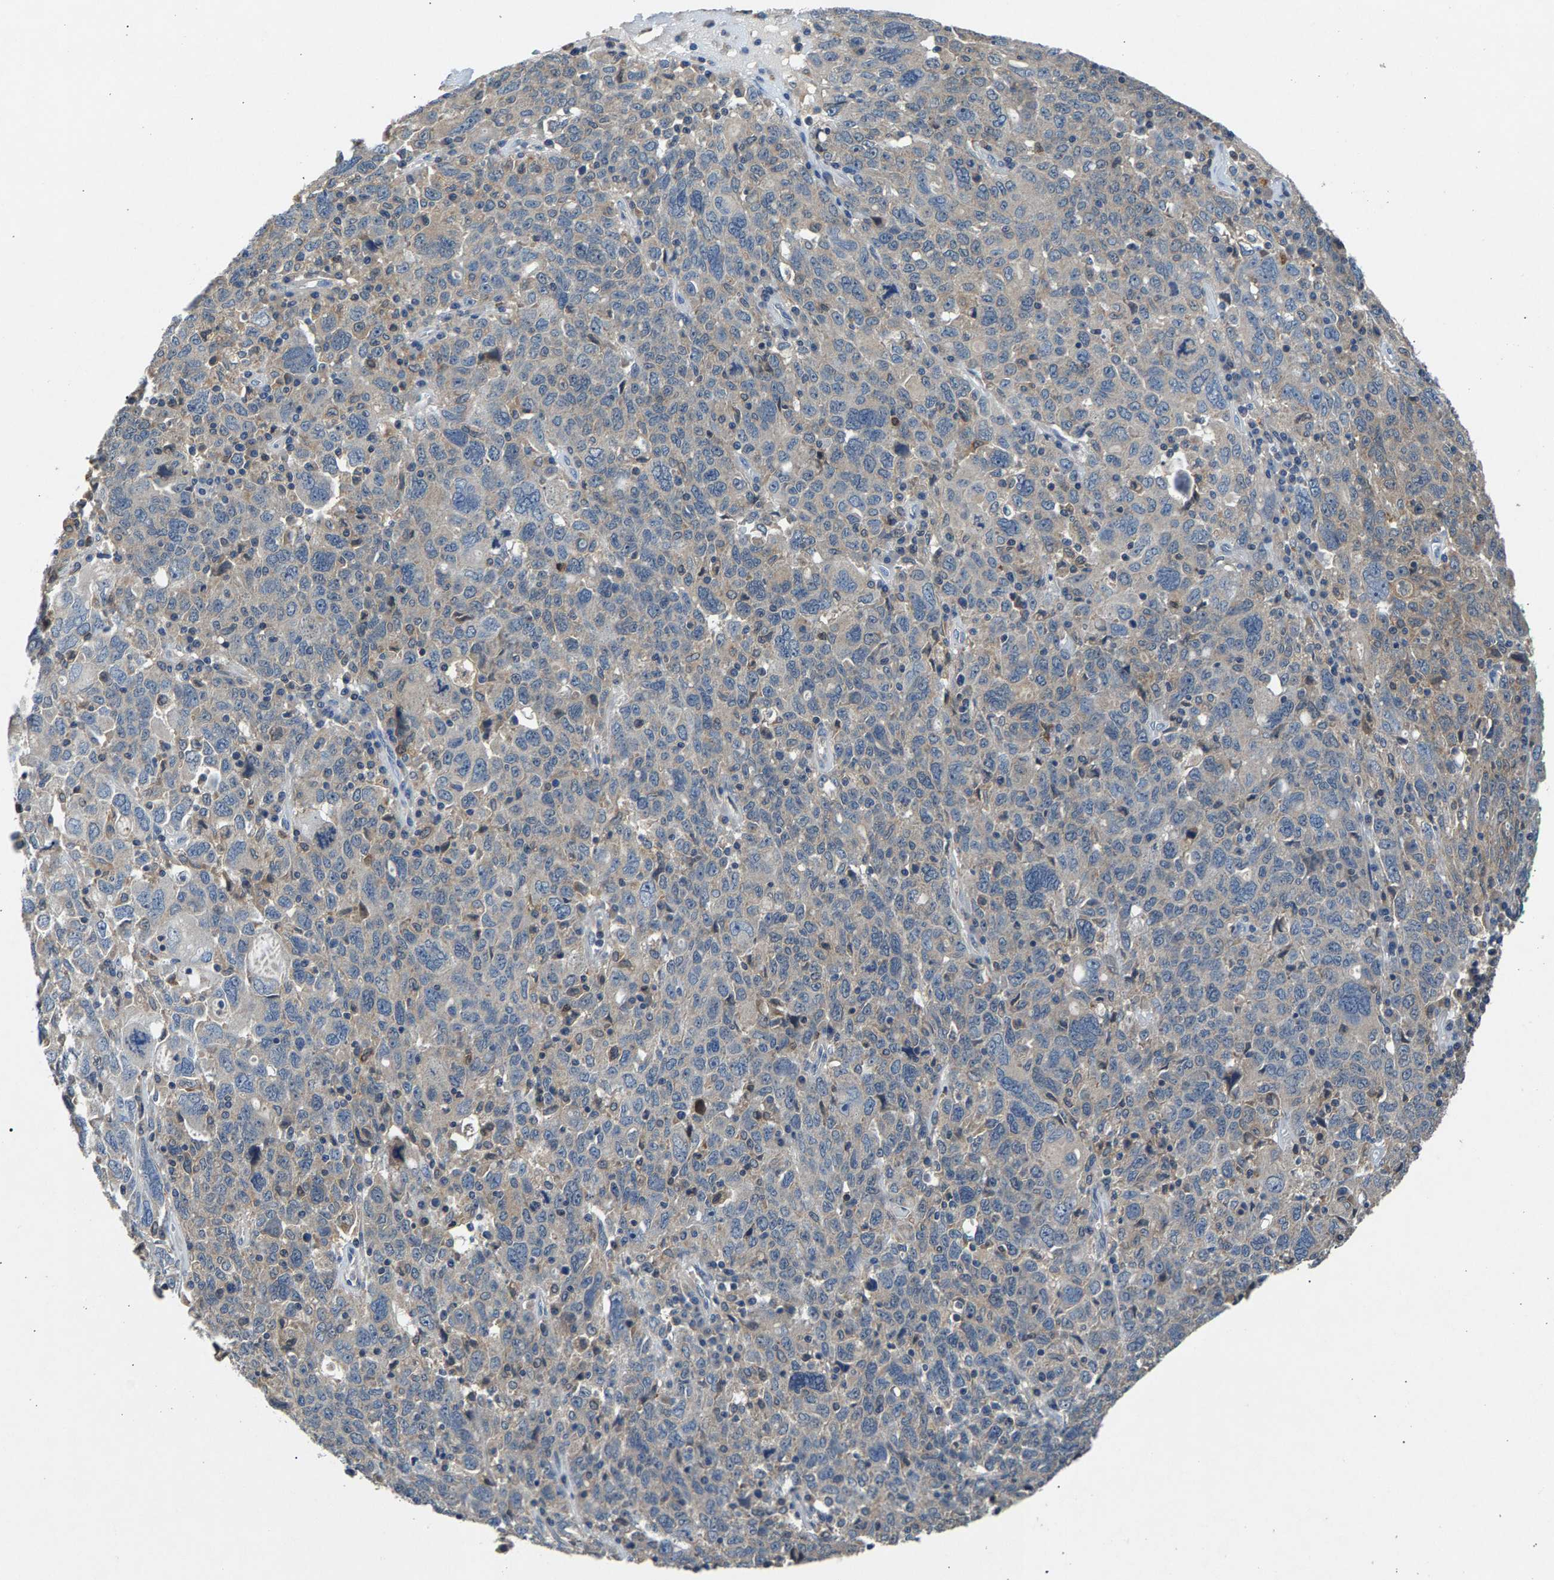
{"staining": {"intensity": "negative", "quantity": "none", "location": "none"}, "tissue": "ovarian cancer", "cell_type": "Tumor cells", "image_type": "cancer", "snomed": [{"axis": "morphology", "description": "Carcinoma, endometroid"}, {"axis": "topography", "description": "Ovary"}], "caption": "Immunohistochemical staining of ovarian cancer (endometroid carcinoma) demonstrates no significant expression in tumor cells. (DAB (3,3'-diaminobenzidine) immunohistochemistry visualized using brightfield microscopy, high magnification).", "gene": "NT5C", "patient": {"sex": "female", "age": 62}}